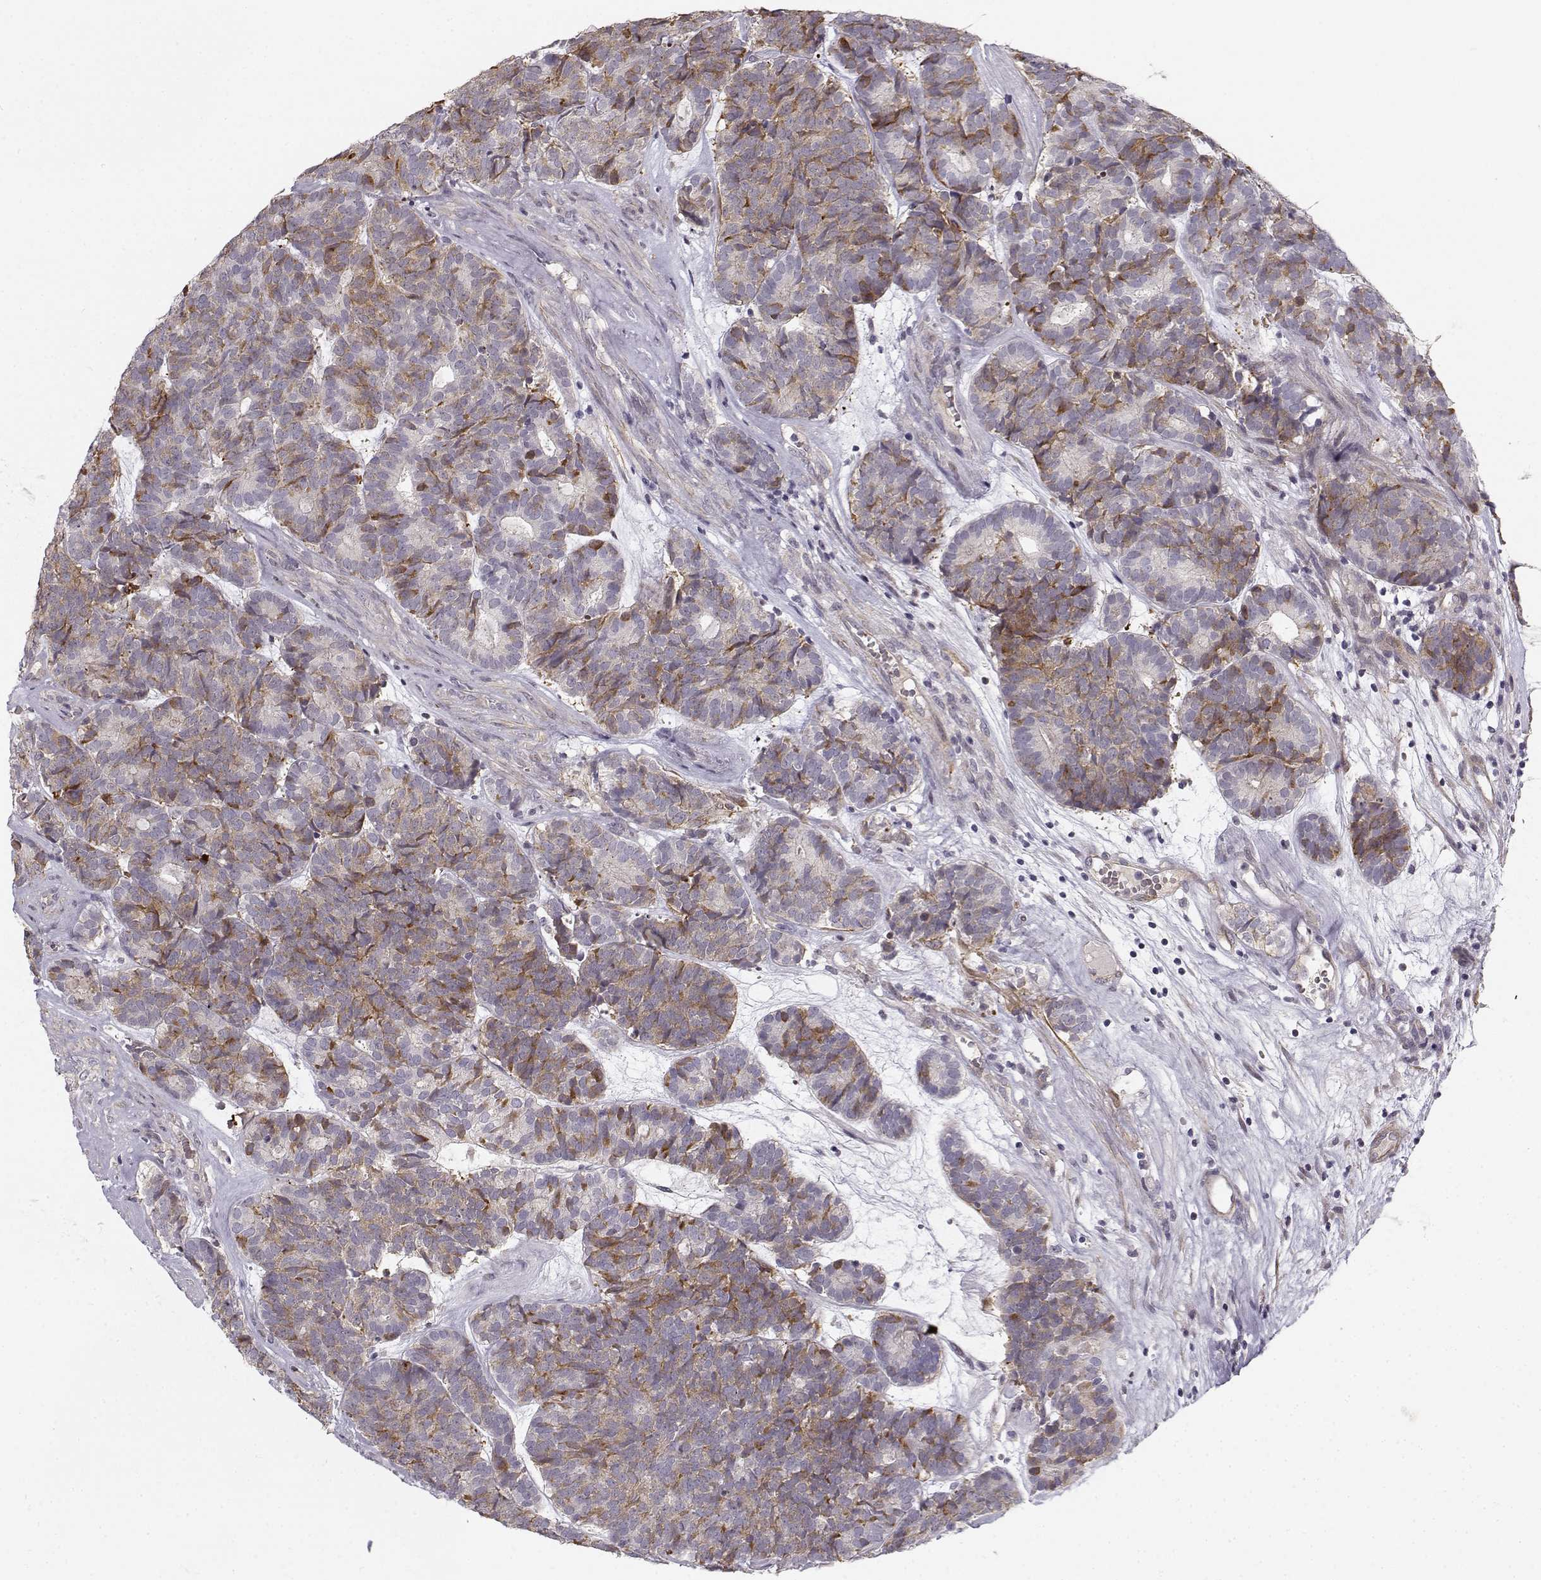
{"staining": {"intensity": "moderate", "quantity": "<25%", "location": "cytoplasmic/membranous"}, "tissue": "head and neck cancer", "cell_type": "Tumor cells", "image_type": "cancer", "snomed": [{"axis": "morphology", "description": "Adenocarcinoma, NOS"}, {"axis": "topography", "description": "Head-Neck"}], "caption": "Immunohistochemistry (IHC) (DAB (3,3'-diaminobenzidine)) staining of human head and neck adenocarcinoma shows moderate cytoplasmic/membranous protein expression in approximately <25% of tumor cells. (DAB IHC, brown staining for protein, blue staining for nuclei).", "gene": "RGS9BP", "patient": {"sex": "female", "age": 81}}